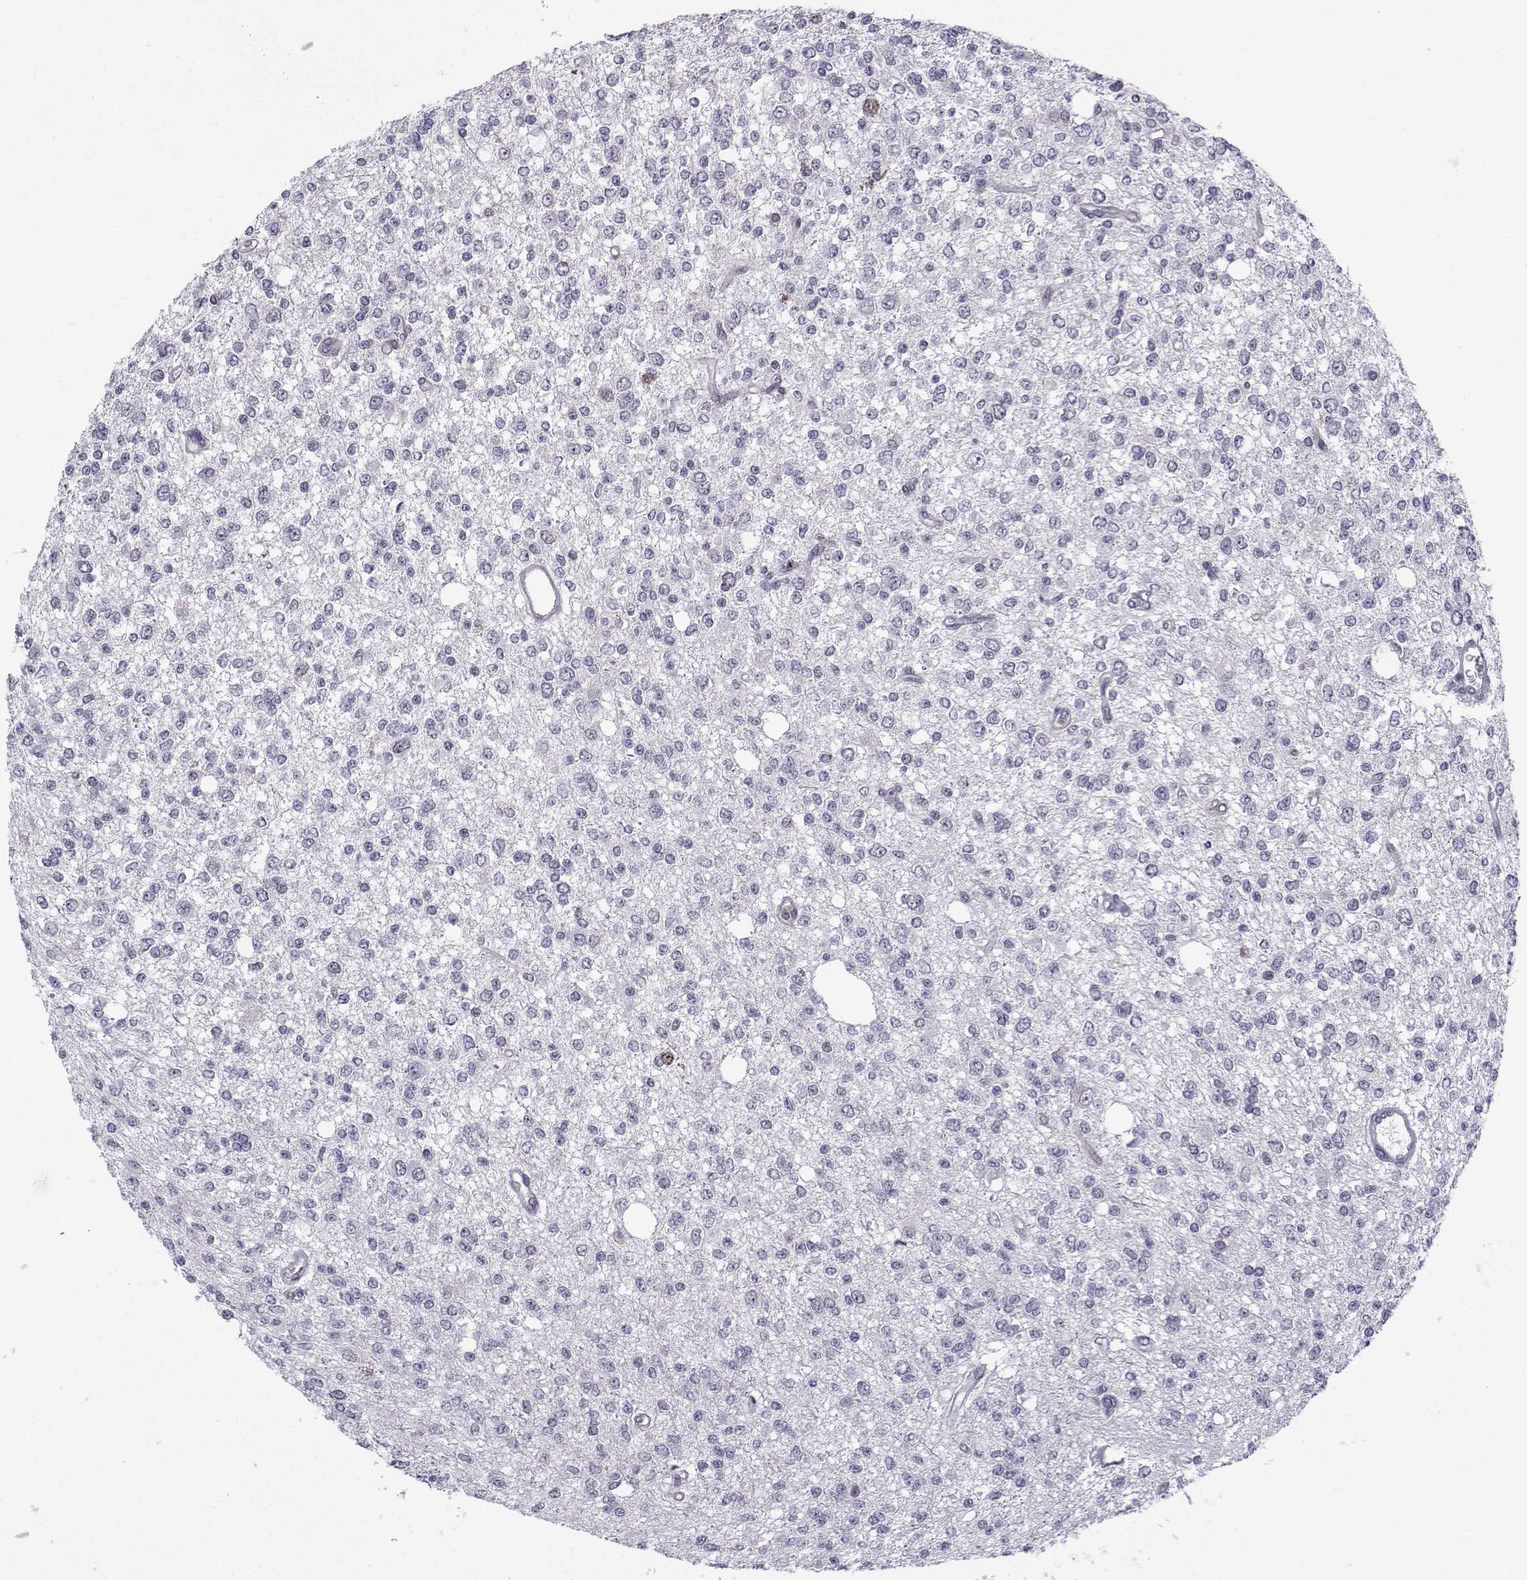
{"staining": {"intensity": "moderate", "quantity": "<25%", "location": "nuclear"}, "tissue": "glioma", "cell_type": "Tumor cells", "image_type": "cancer", "snomed": [{"axis": "morphology", "description": "Glioma, malignant, Low grade"}, {"axis": "topography", "description": "Brain"}], "caption": "Approximately <25% of tumor cells in human low-grade glioma (malignant) display moderate nuclear protein staining as visualized by brown immunohistochemical staining.", "gene": "INCENP", "patient": {"sex": "male", "age": 67}}